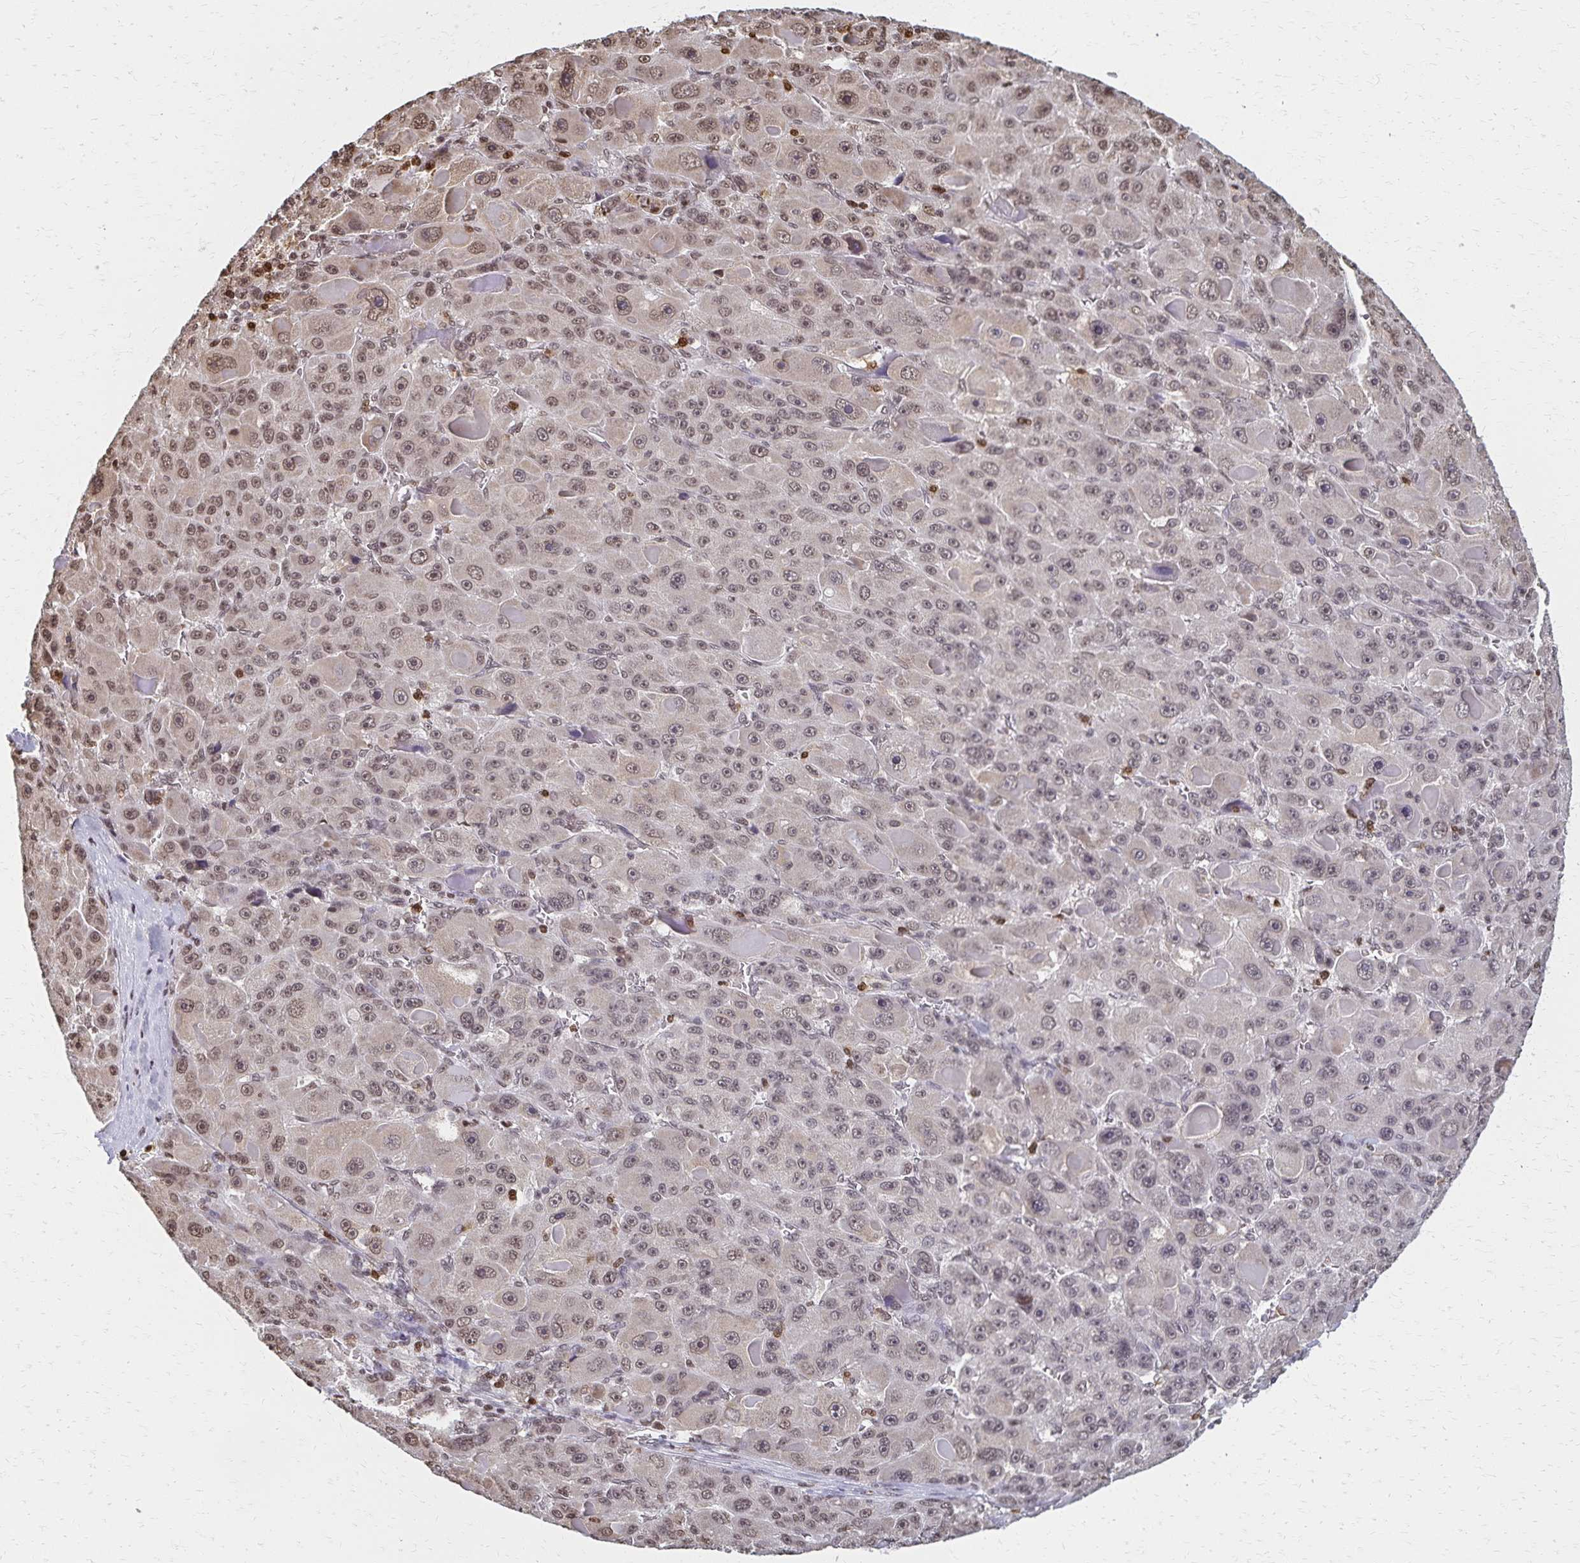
{"staining": {"intensity": "weak", "quantity": ">75%", "location": "nuclear"}, "tissue": "liver cancer", "cell_type": "Tumor cells", "image_type": "cancer", "snomed": [{"axis": "morphology", "description": "Carcinoma, Hepatocellular, NOS"}, {"axis": "topography", "description": "Liver"}], "caption": "Protein expression analysis of human liver cancer (hepatocellular carcinoma) reveals weak nuclear expression in about >75% of tumor cells.", "gene": "HOXA9", "patient": {"sex": "male", "age": 76}}